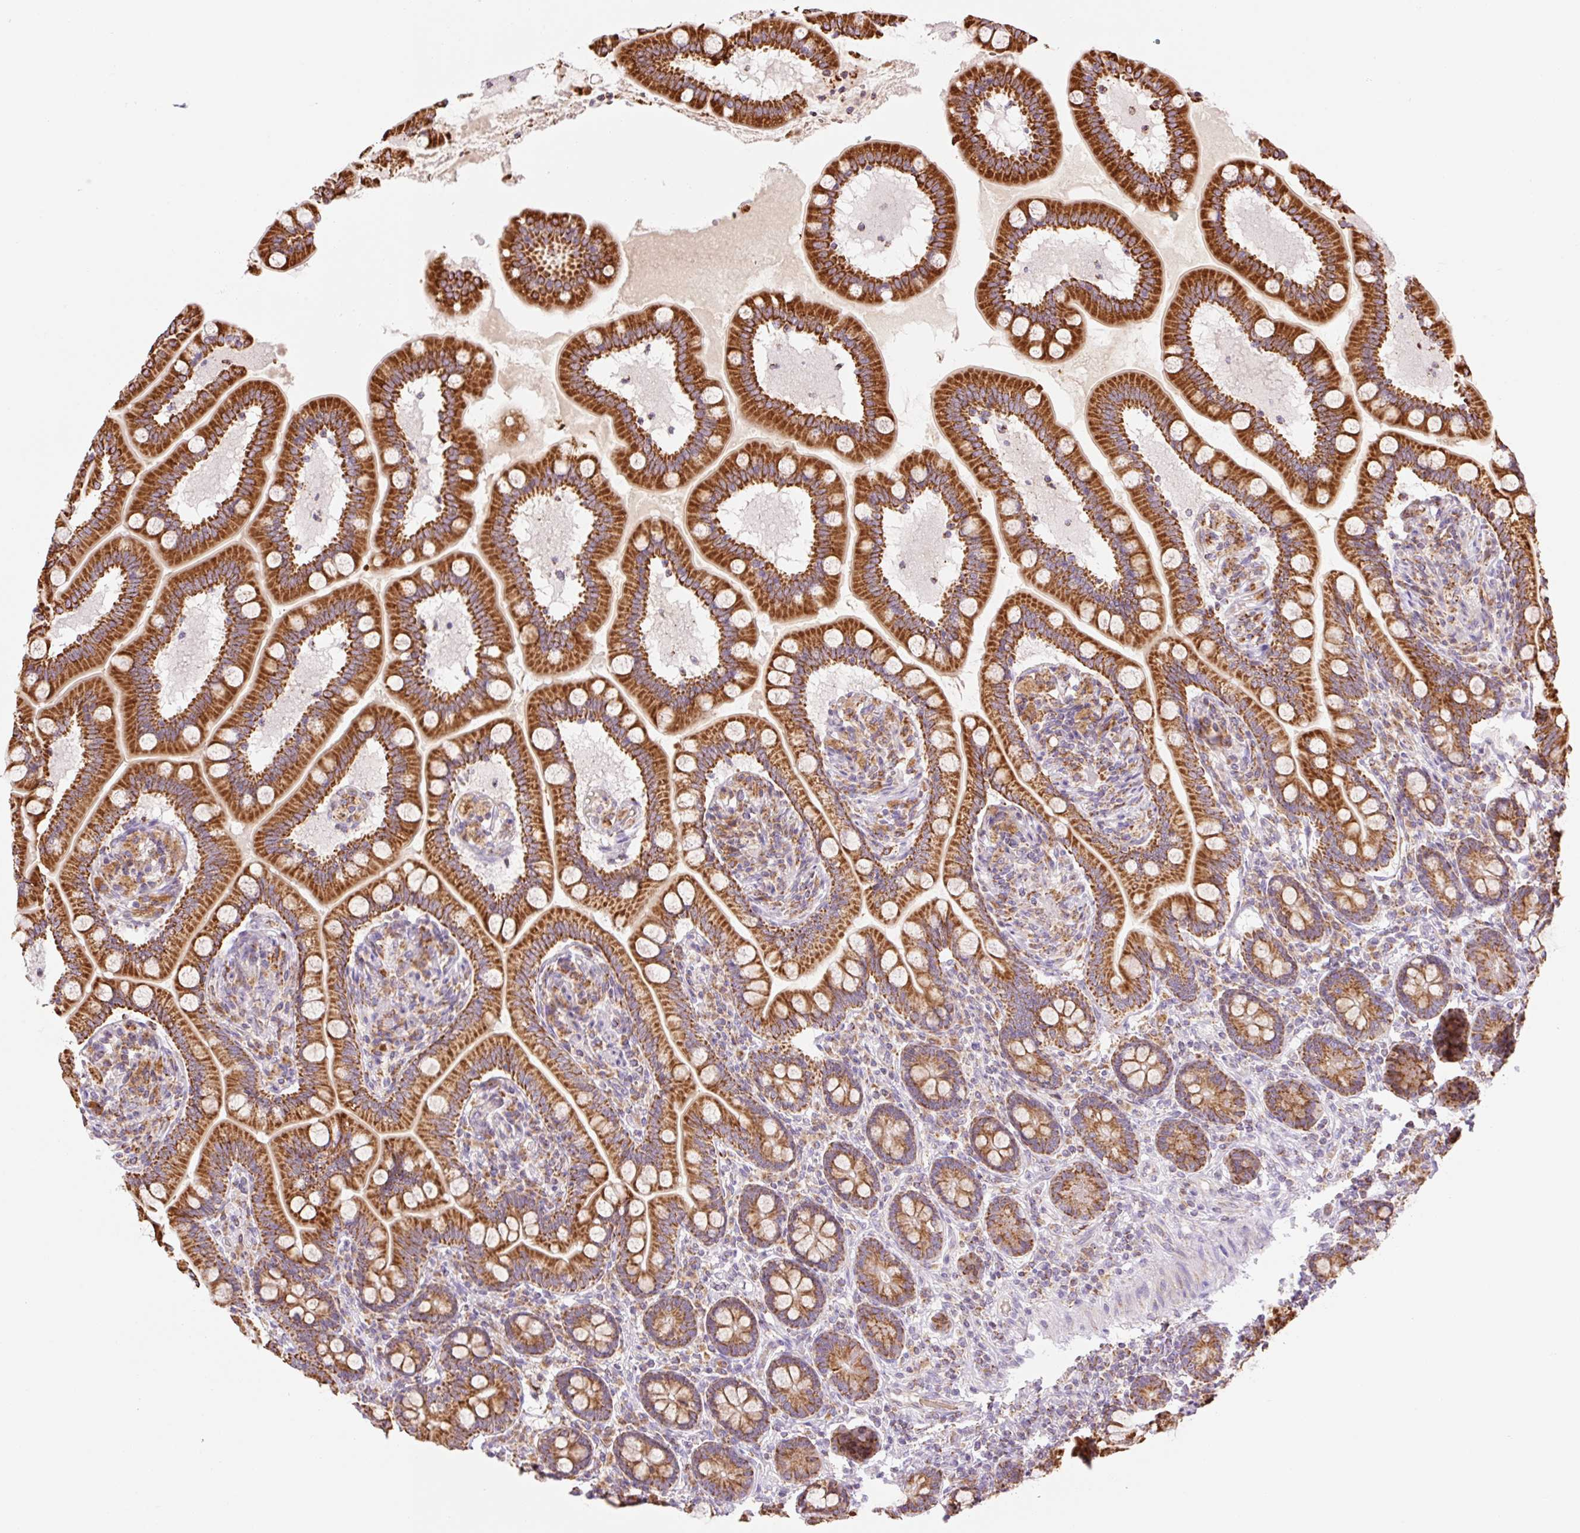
{"staining": {"intensity": "strong", "quantity": ">75%", "location": "cytoplasmic/membranous"}, "tissue": "small intestine", "cell_type": "Glandular cells", "image_type": "normal", "snomed": [{"axis": "morphology", "description": "Normal tissue, NOS"}, {"axis": "topography", "description": "Small intestine"}], "caption": "Protein expression analysis of normal human small intestine reveals strong cytoplasmic/membranous positivity in approximately >75% of glandular cells.", "gene": "GOSR2", "patient": {"sex": "female", "age": 64}}